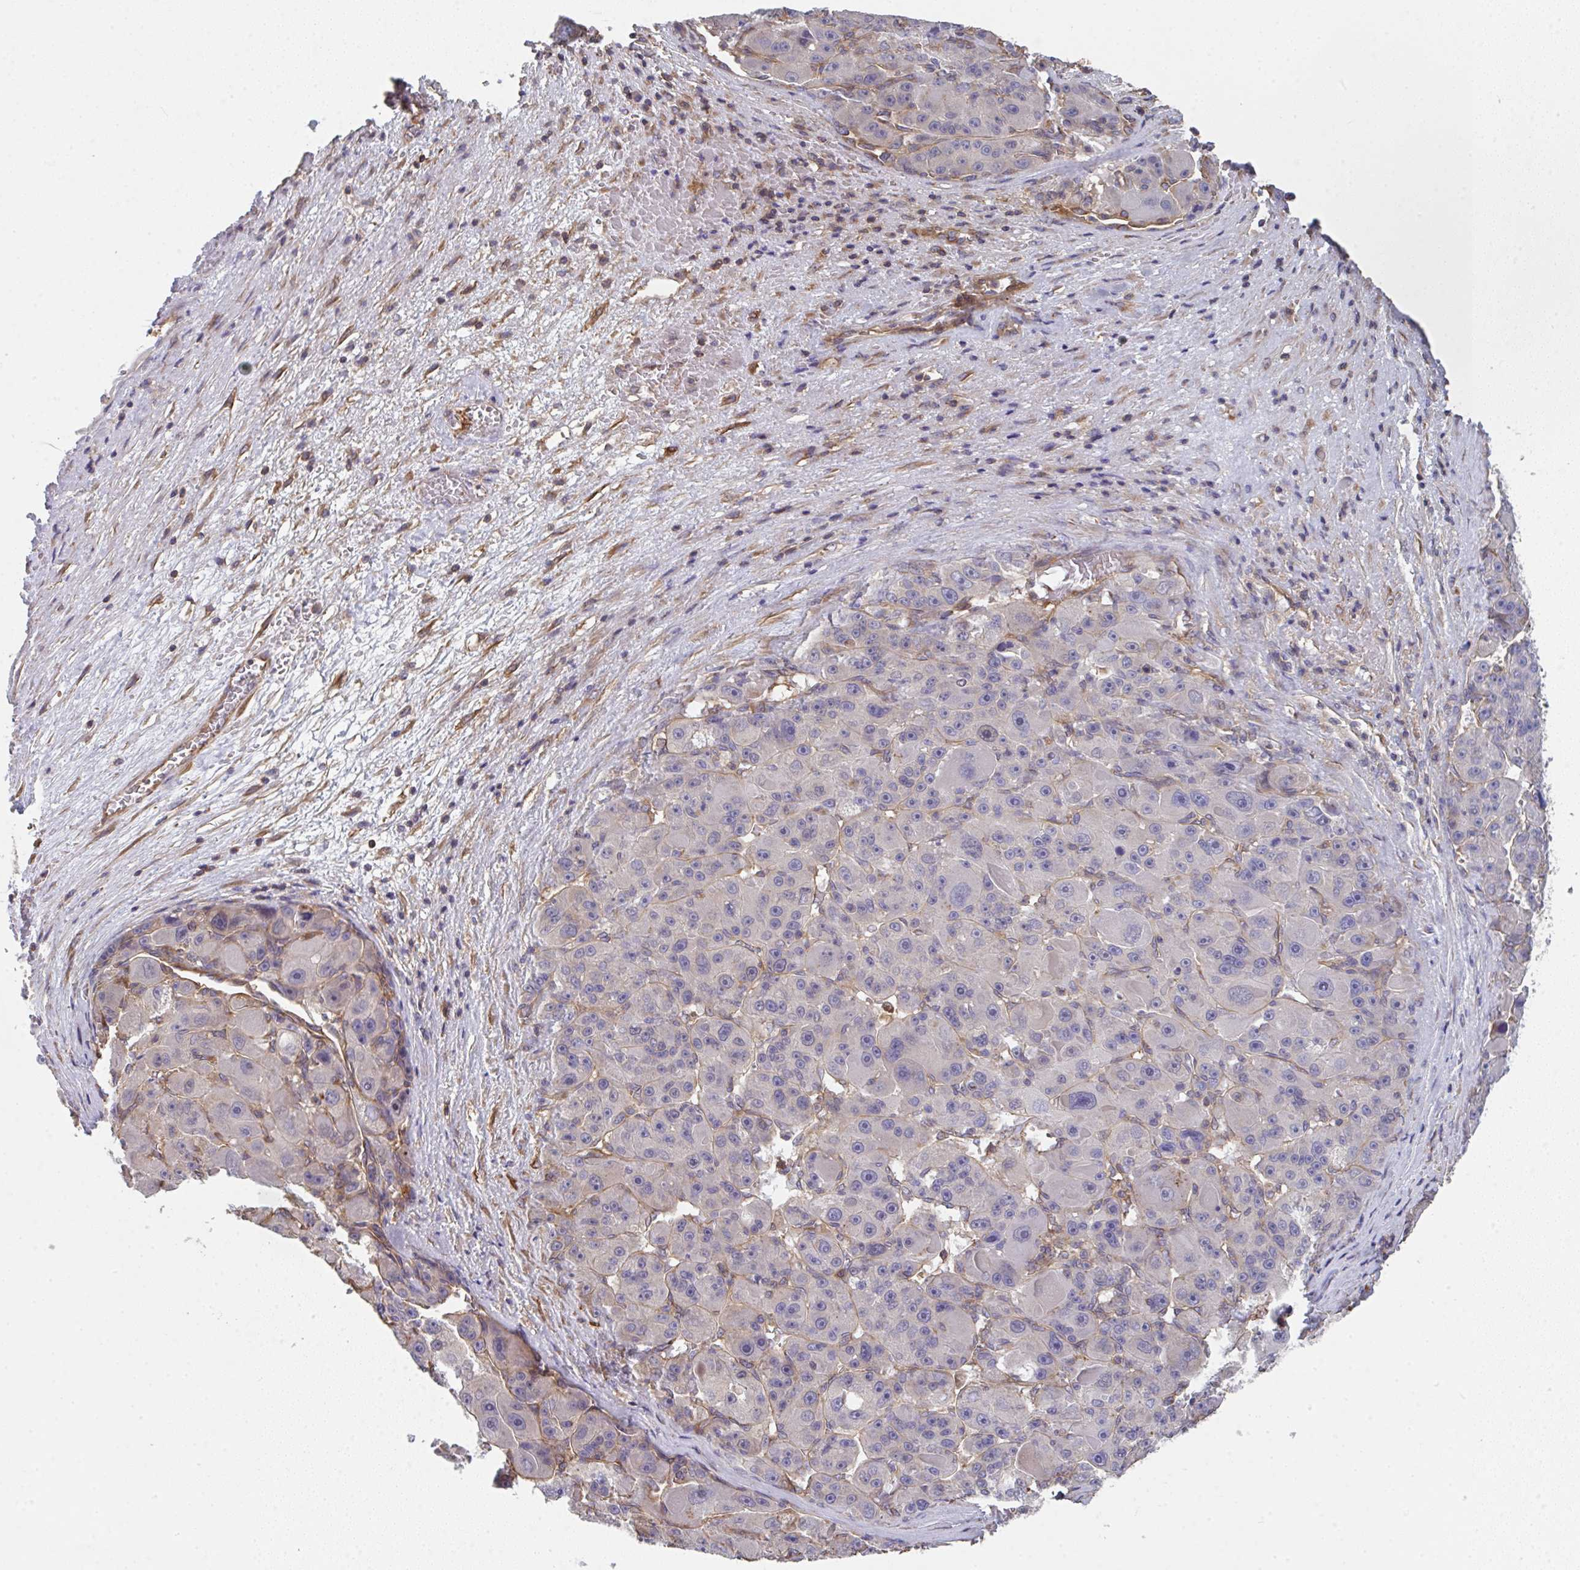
{"staining": {"intensity": "negative", "quantity": "none", "location": "none"}, "tissue": "liver cancer", "cell_type": "Tumor cells", "image_type": "cancer", "snomed": [{"axis": "morphology", "description": "Carcinoma, Hepatocellular, NOS"}, {"axis": "topography", "description": "Liver"}], "caption": "IHC micrograph of human liver cancer (hepatocellular carcinoma) stained for a protein (brown), which exhibits no expression in tumor cells.", "gene": "TMEM229A", "patient": {"sex": "male", "age": 76}}